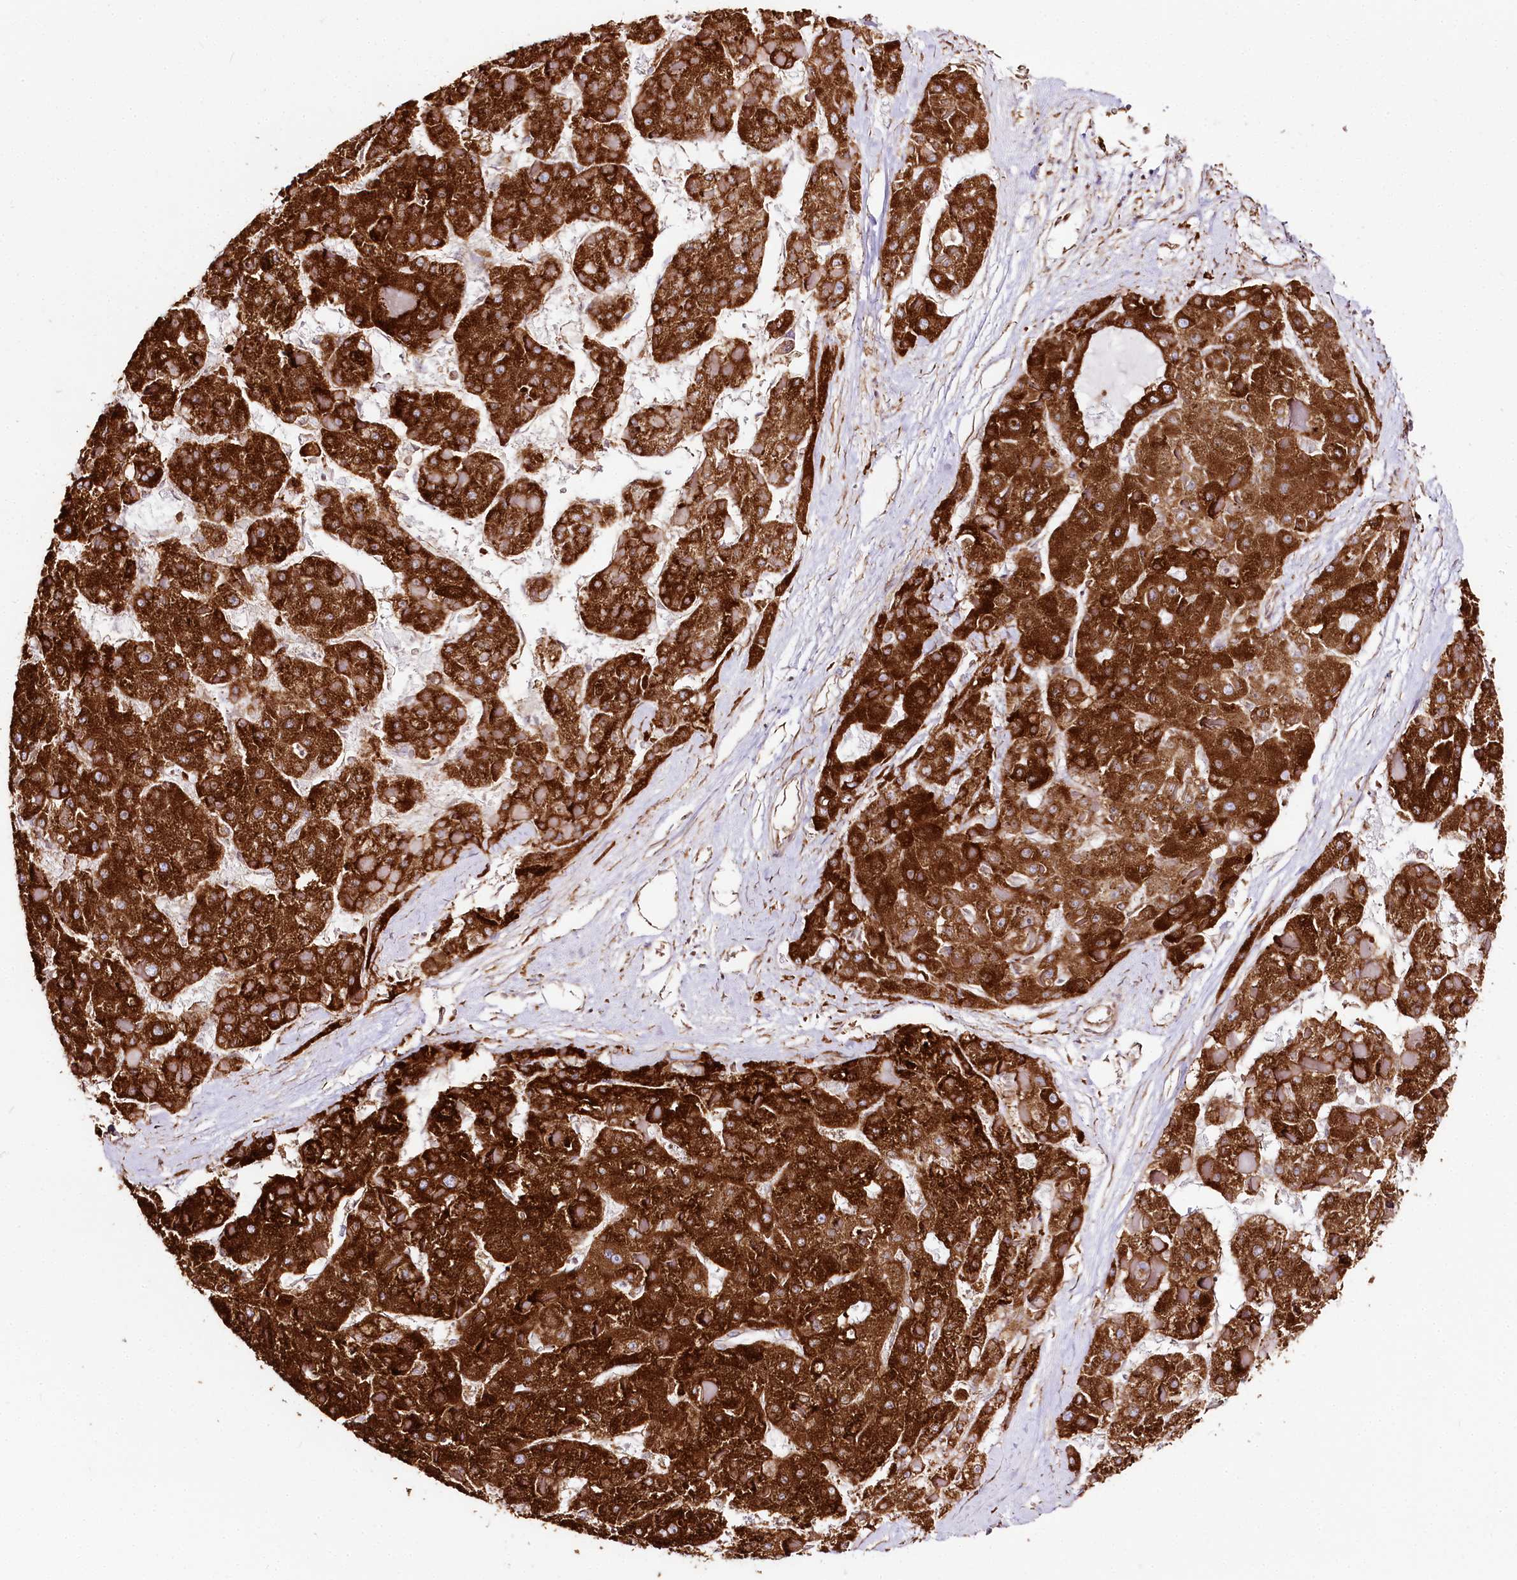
{"staining": {"intensity": "strong", "quantity": ">75%", "location": "cytoplasmic/membranous"}, "tissue": "liver cancer", "cell_type": "Tumor cells", "image_type": "cancer", "snomed": [{"axis": "morphology", "description": "Carcinoma, Hepatocellular, NOS"}, {"axis": "topography", "description": "Liver"}], "caption": "High-magnification brightfield microscopy of liver hepatocellular carcinoma stained with DAB (3,3'-diaminobenzidine) (brown) and counterstained with hematoxylin (blue). tumor cells exhibit strong cytoplasmic/membranous staining is identified in approximately>75% of cells.", "gene": "CNPY2", "patient": {"sex": "female", "age": 73}}